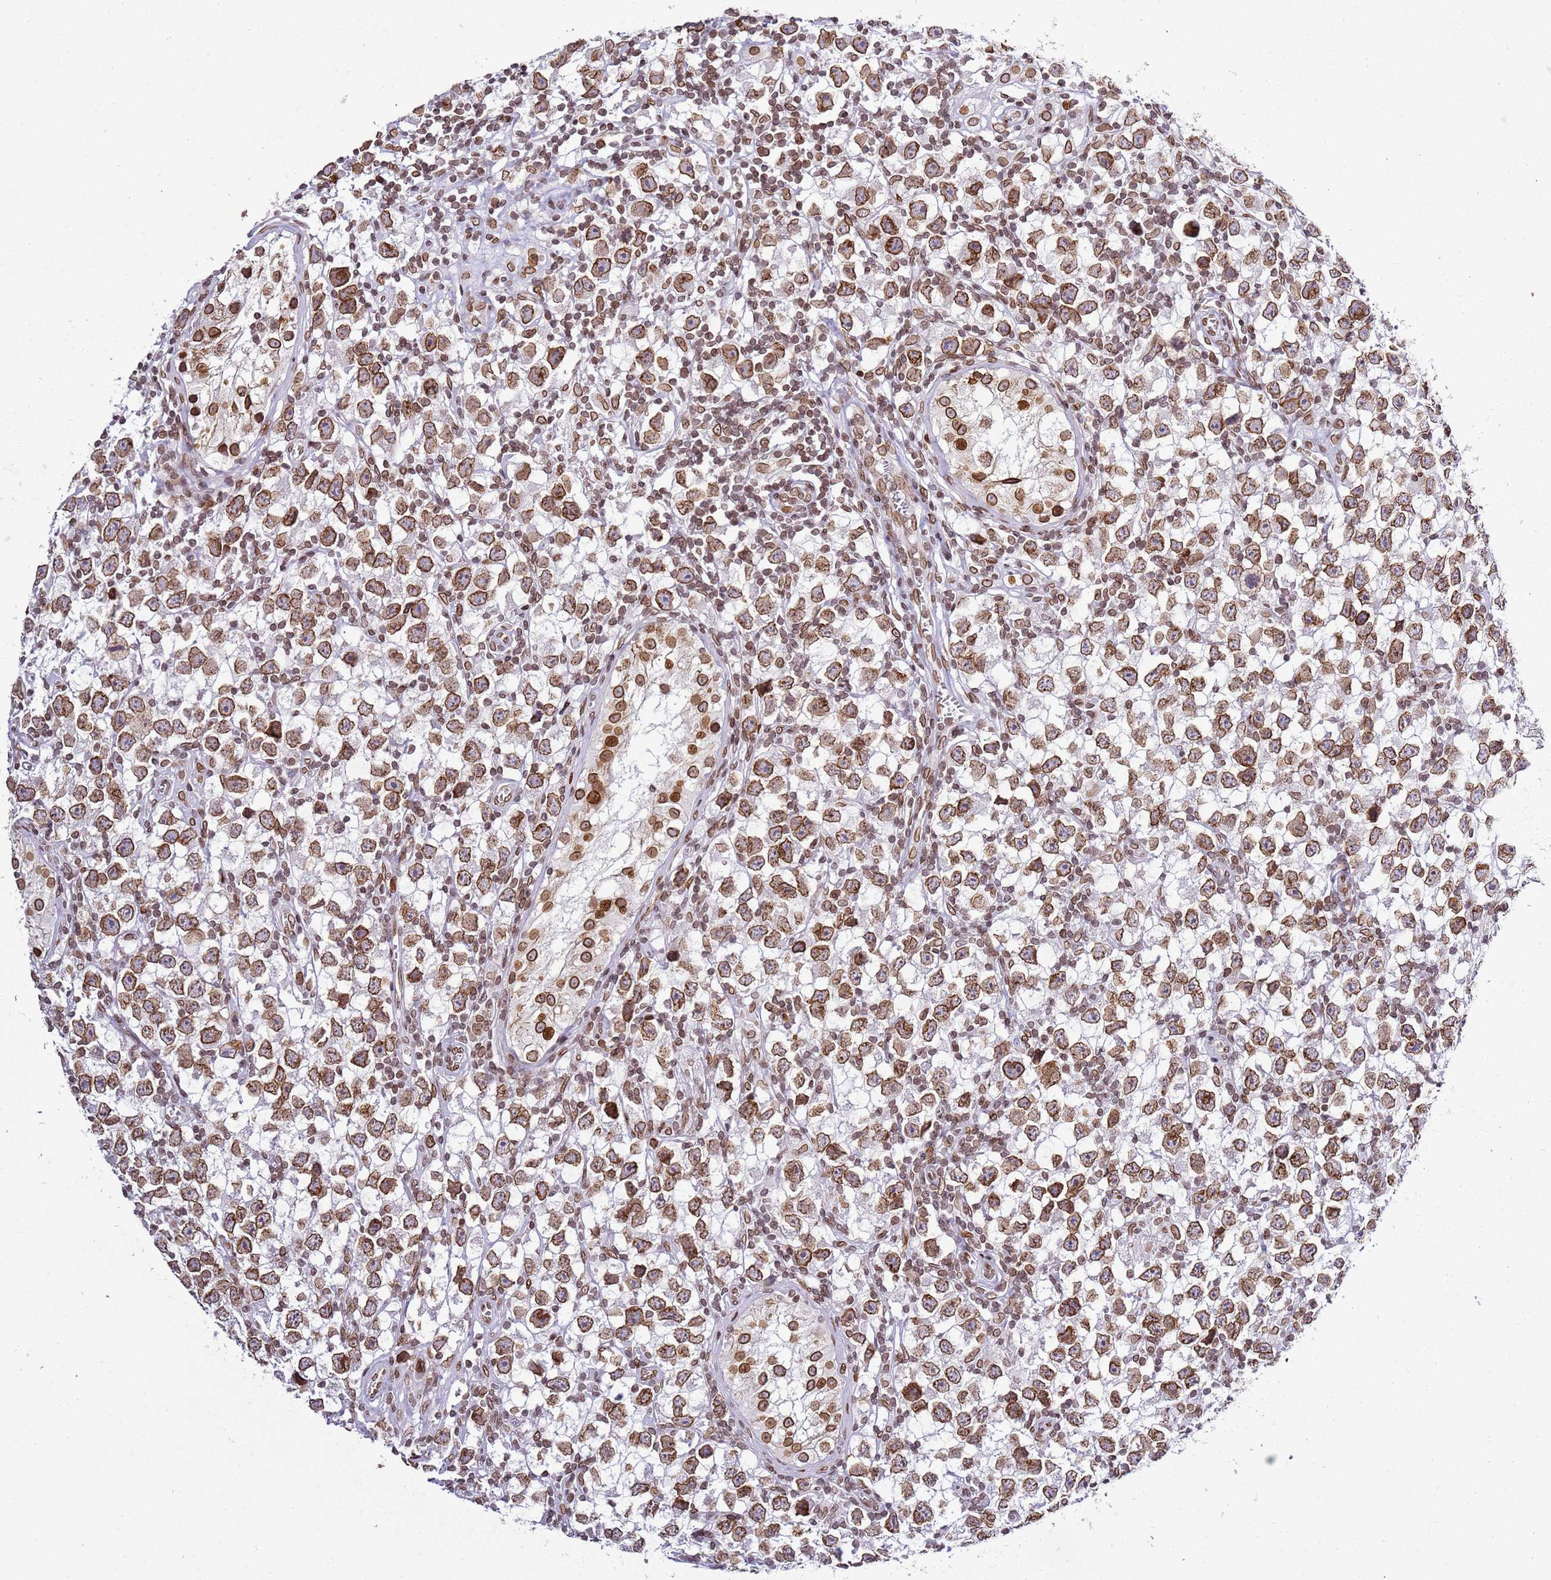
{"staining": {"intensity": "strong", "quantity": ">75%", "location": "cytoplasmic/membranous,nuclear"}, "tissue": "testis cancer", "cell_type": "Tumor cells", "image_type": "cancer", "snomed": [{"axis": "morphology", "description": "Seminoma, NOS"}, {"axis": "morphology", "description": "Carcinoma, Embryonal, NOS"}, {"axis": "topography", "description": "Testis"}], "caption": "IHC of testis cancer exhibits high levels of strong cytoplasmic/membranous and nuclear expression in about >75% of tumor cells.", "gene": "POU6F1", "patient": {"sex": "male", "age": 29}}